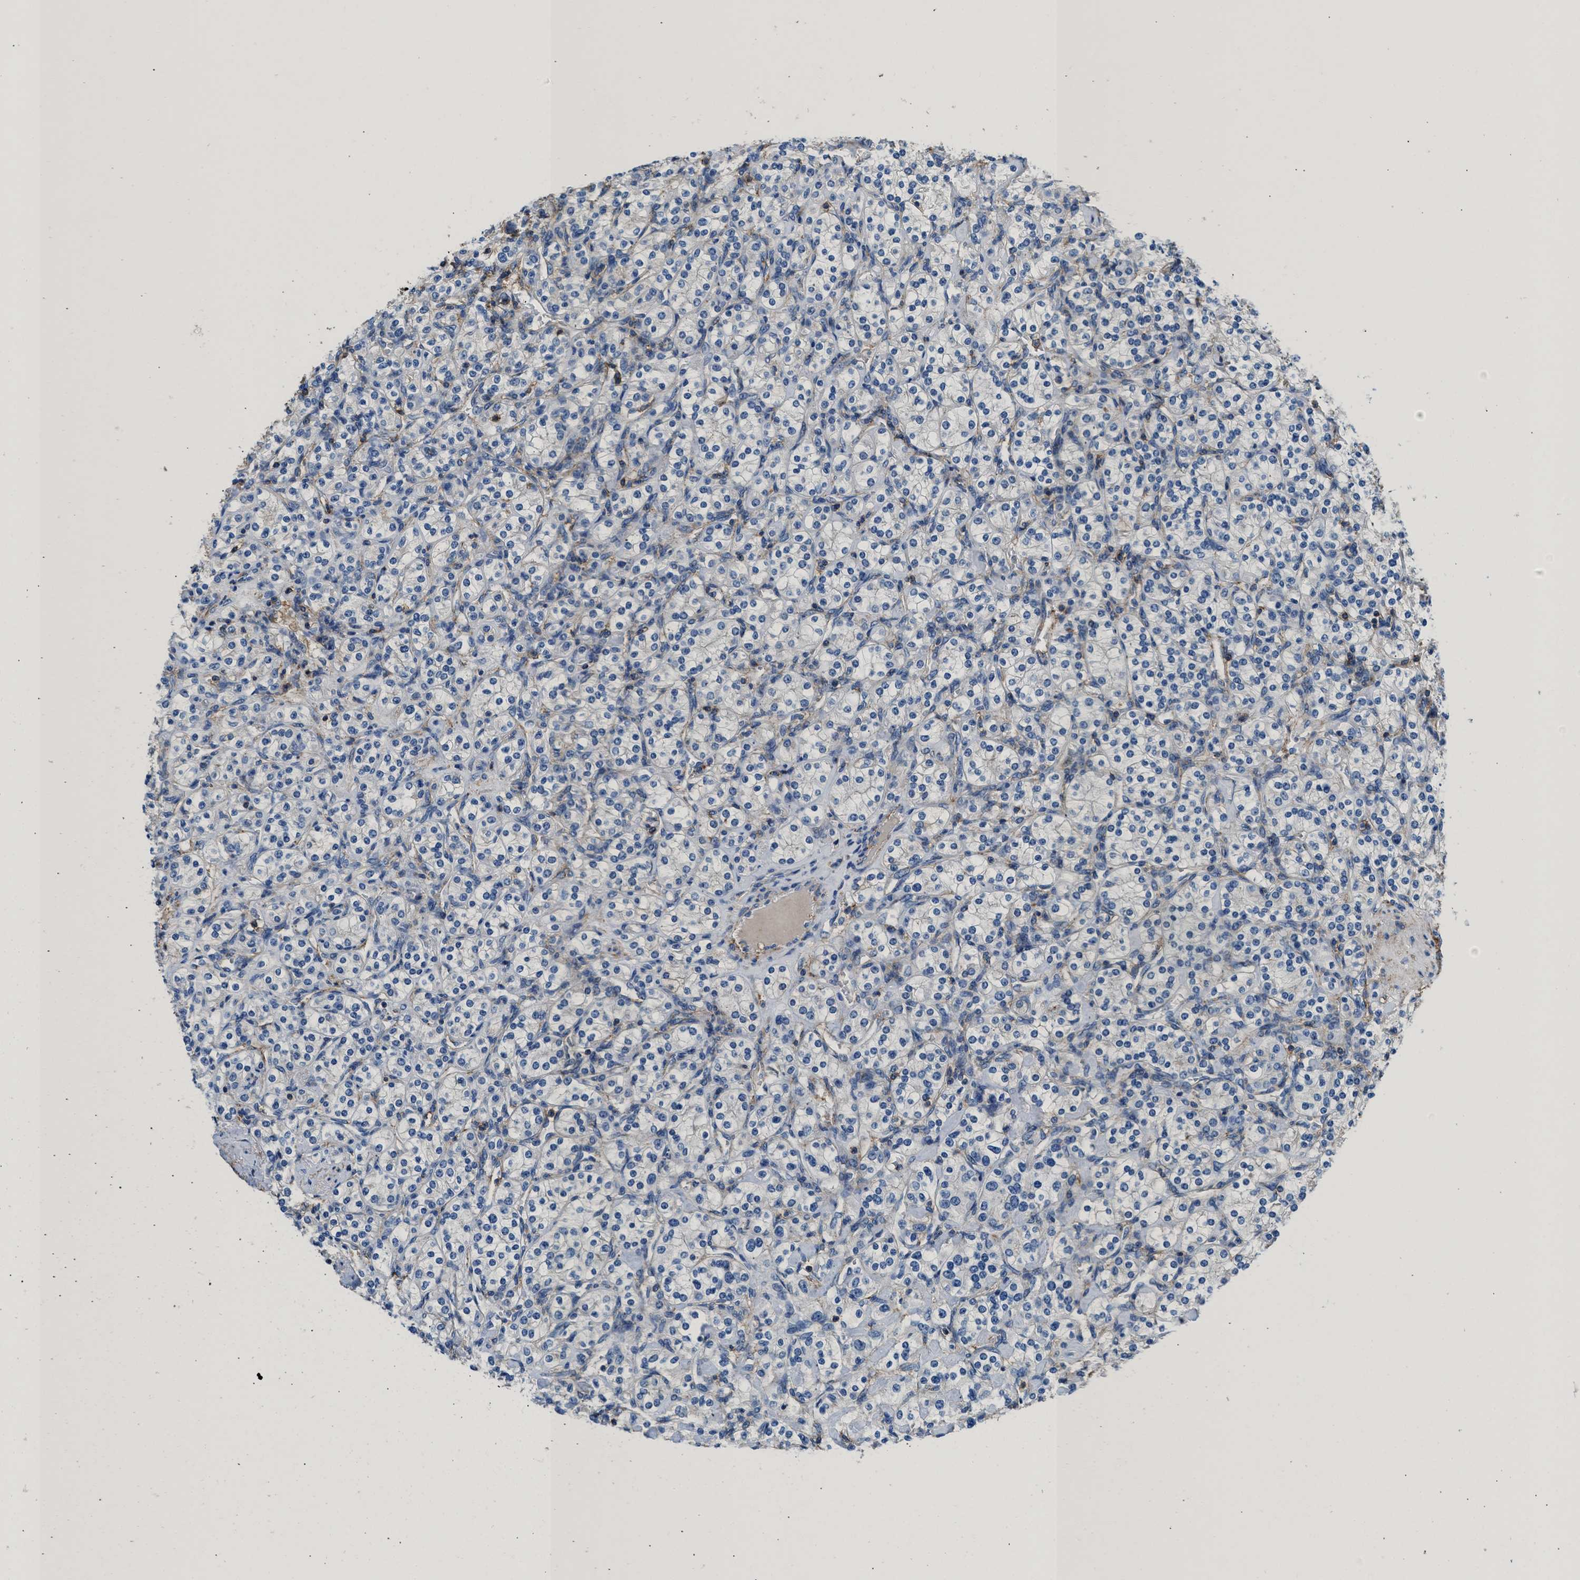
{"staining": {"intensity": "negative", "quantity": "none", "location": "none"}, "tissue": "renal cancer", "cell_type": "Tumor cells", "image_type": "cancer", "snomed": [{"axis": "morphology", "description": "Adenocarcinoma, NOS"}, {"axis": "topography", "description": "Kidney"}], "caption": "Adenocarcinoma (renal) stained for a protein using immunohistochemistry displays no positivity tumor cells.", "gene": "KCNQ4", "patient": {"sex": "male", "age": 77}}